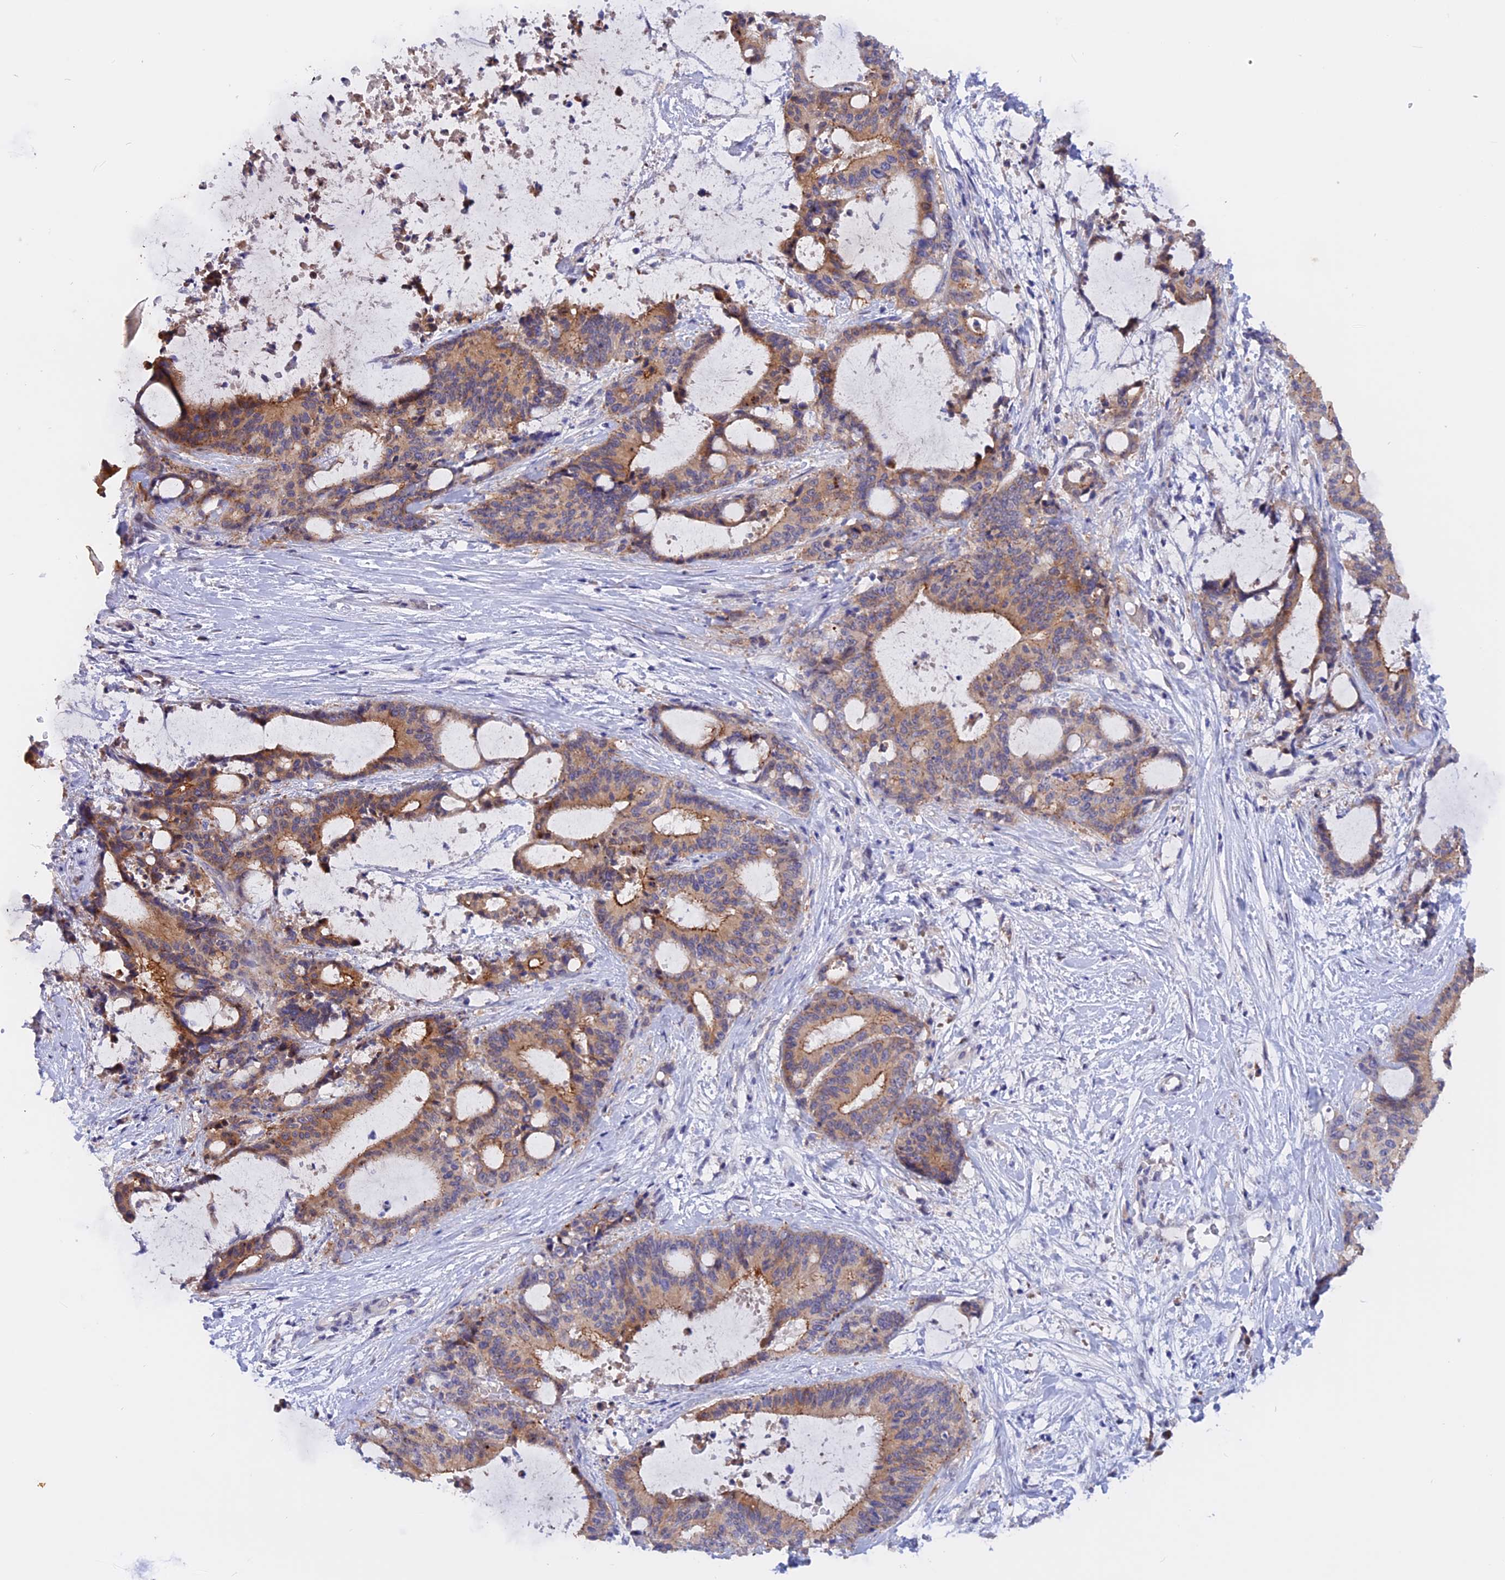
{"staining": {"intensity": "moderate", "quantity": ">75%", "location": "cytoplasmic/membranous"}, "tissue": "liver cancer", "cell_type": "Tumor cells", "image_type": "cancer", "snomed": [{"axis": "morphology", "description": "Normal tissue, NOS"}, {"axis": "morphology", "description": "Cholangiocarcinoma"}, {"axis": "topography", "description": "Liver"}, {"axis": "topography", "description": "Peripheral nerve tissue"}], "caption": "This is an image of IHC staining of liver cancer (cholangiocarcinoma), which shows moderate expression in the cytoplasmic/membranous of tumor cells.", "gene": "GK5", "patient": {"sex": "female", "age": 73}}